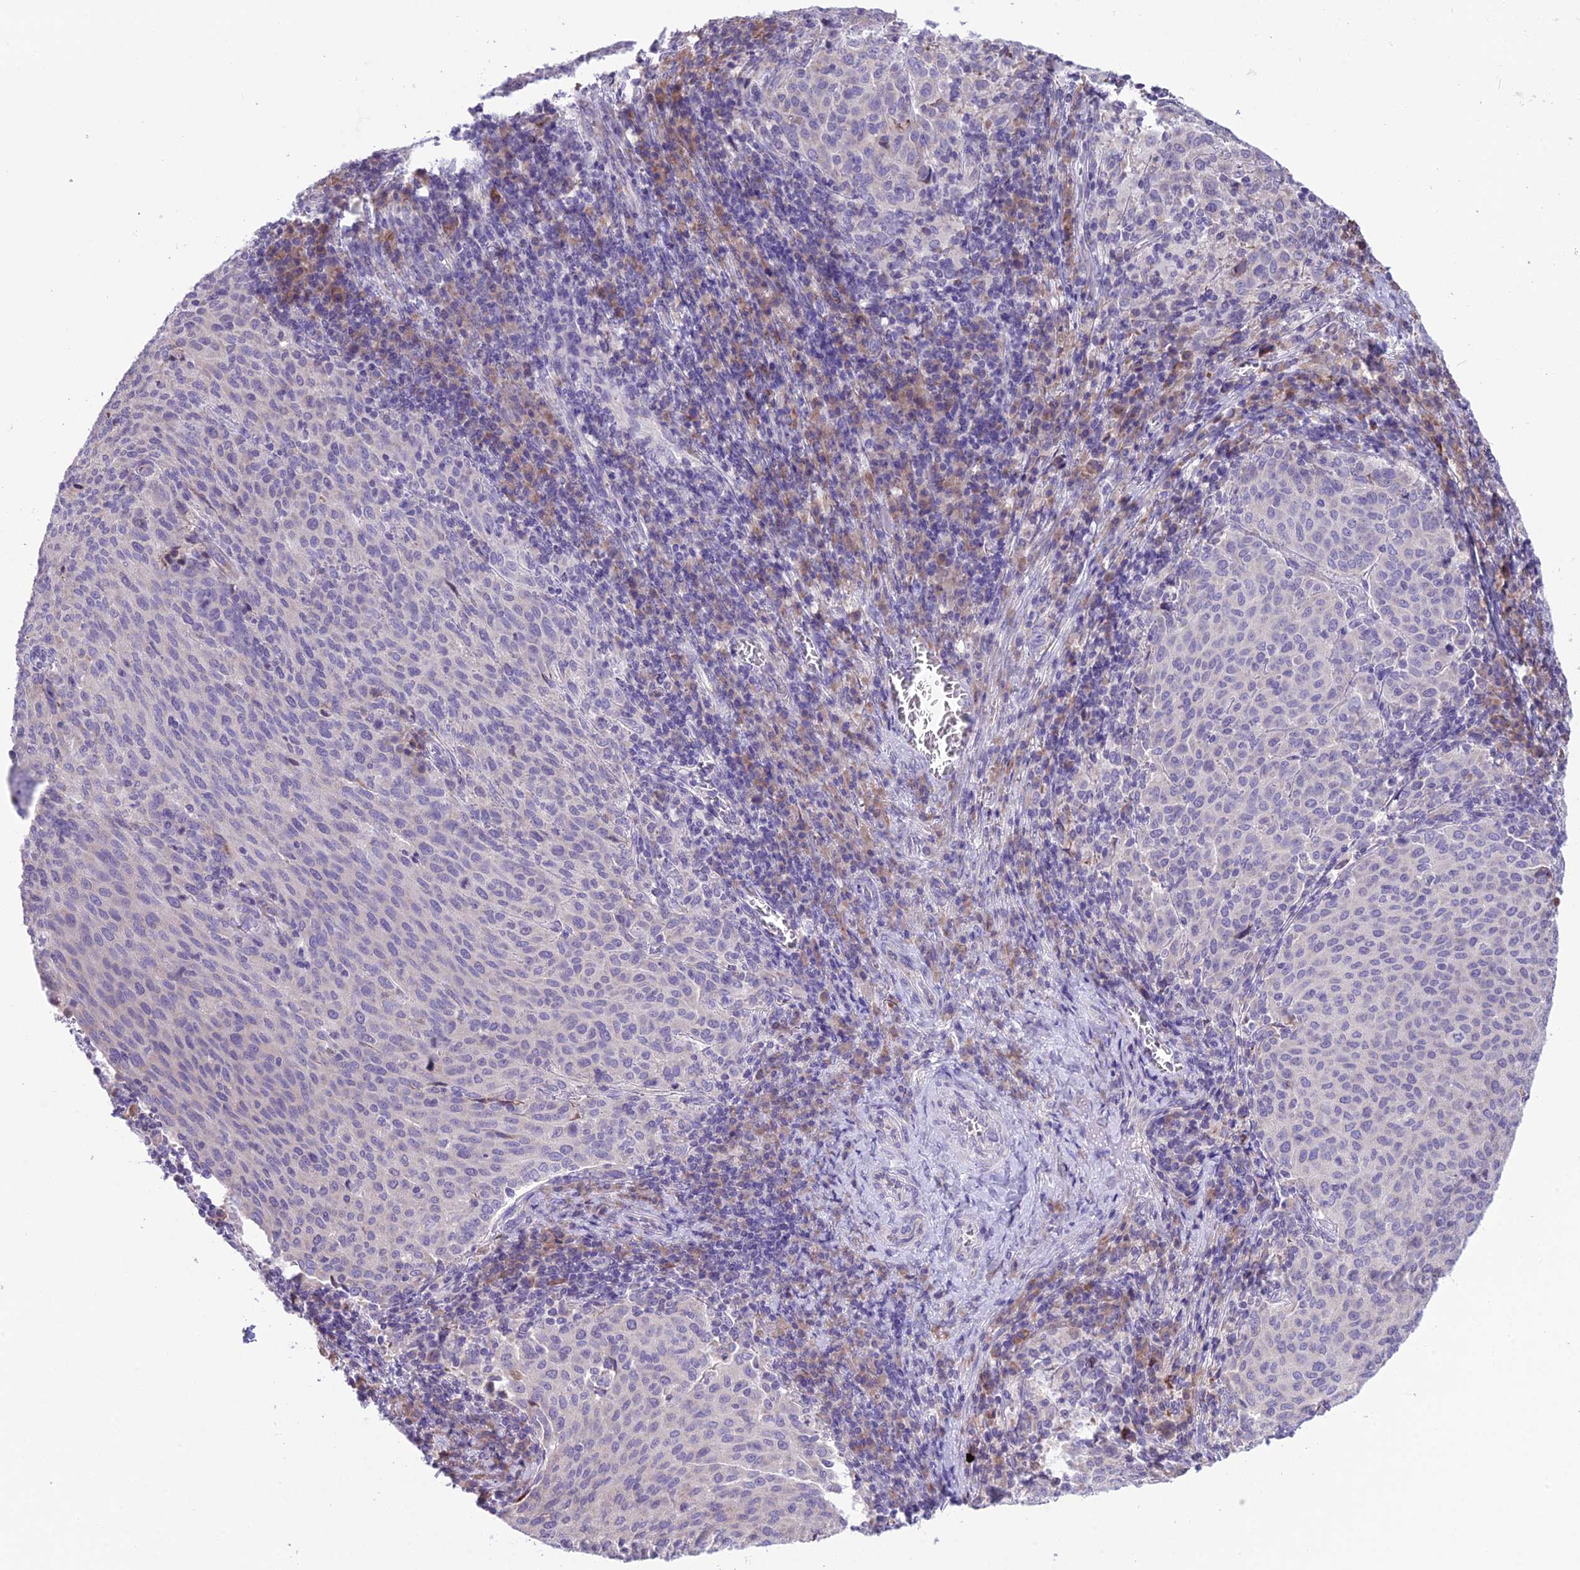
{"staining": {"intensity": "negative", "quantity": "none", "location": "none"}, "tissue": "cervical cancer", "cell_type": "Tumor cells", "image_type": "cancer", "snomed": [{"axis": "morphology", "description": "Squamous cell carcinoma, NOS"}, {"axis": "topography", "description": "Cervix"}], "caption": "DAB (3,3'-diaminobenzidine) immunohistochemical staining of human cervical cancer (squamous cell carcinoma) exhibits no significant expression in tumor cells.", "gene": "RPS26", "patient": {"sex": "female", "age": 46}}